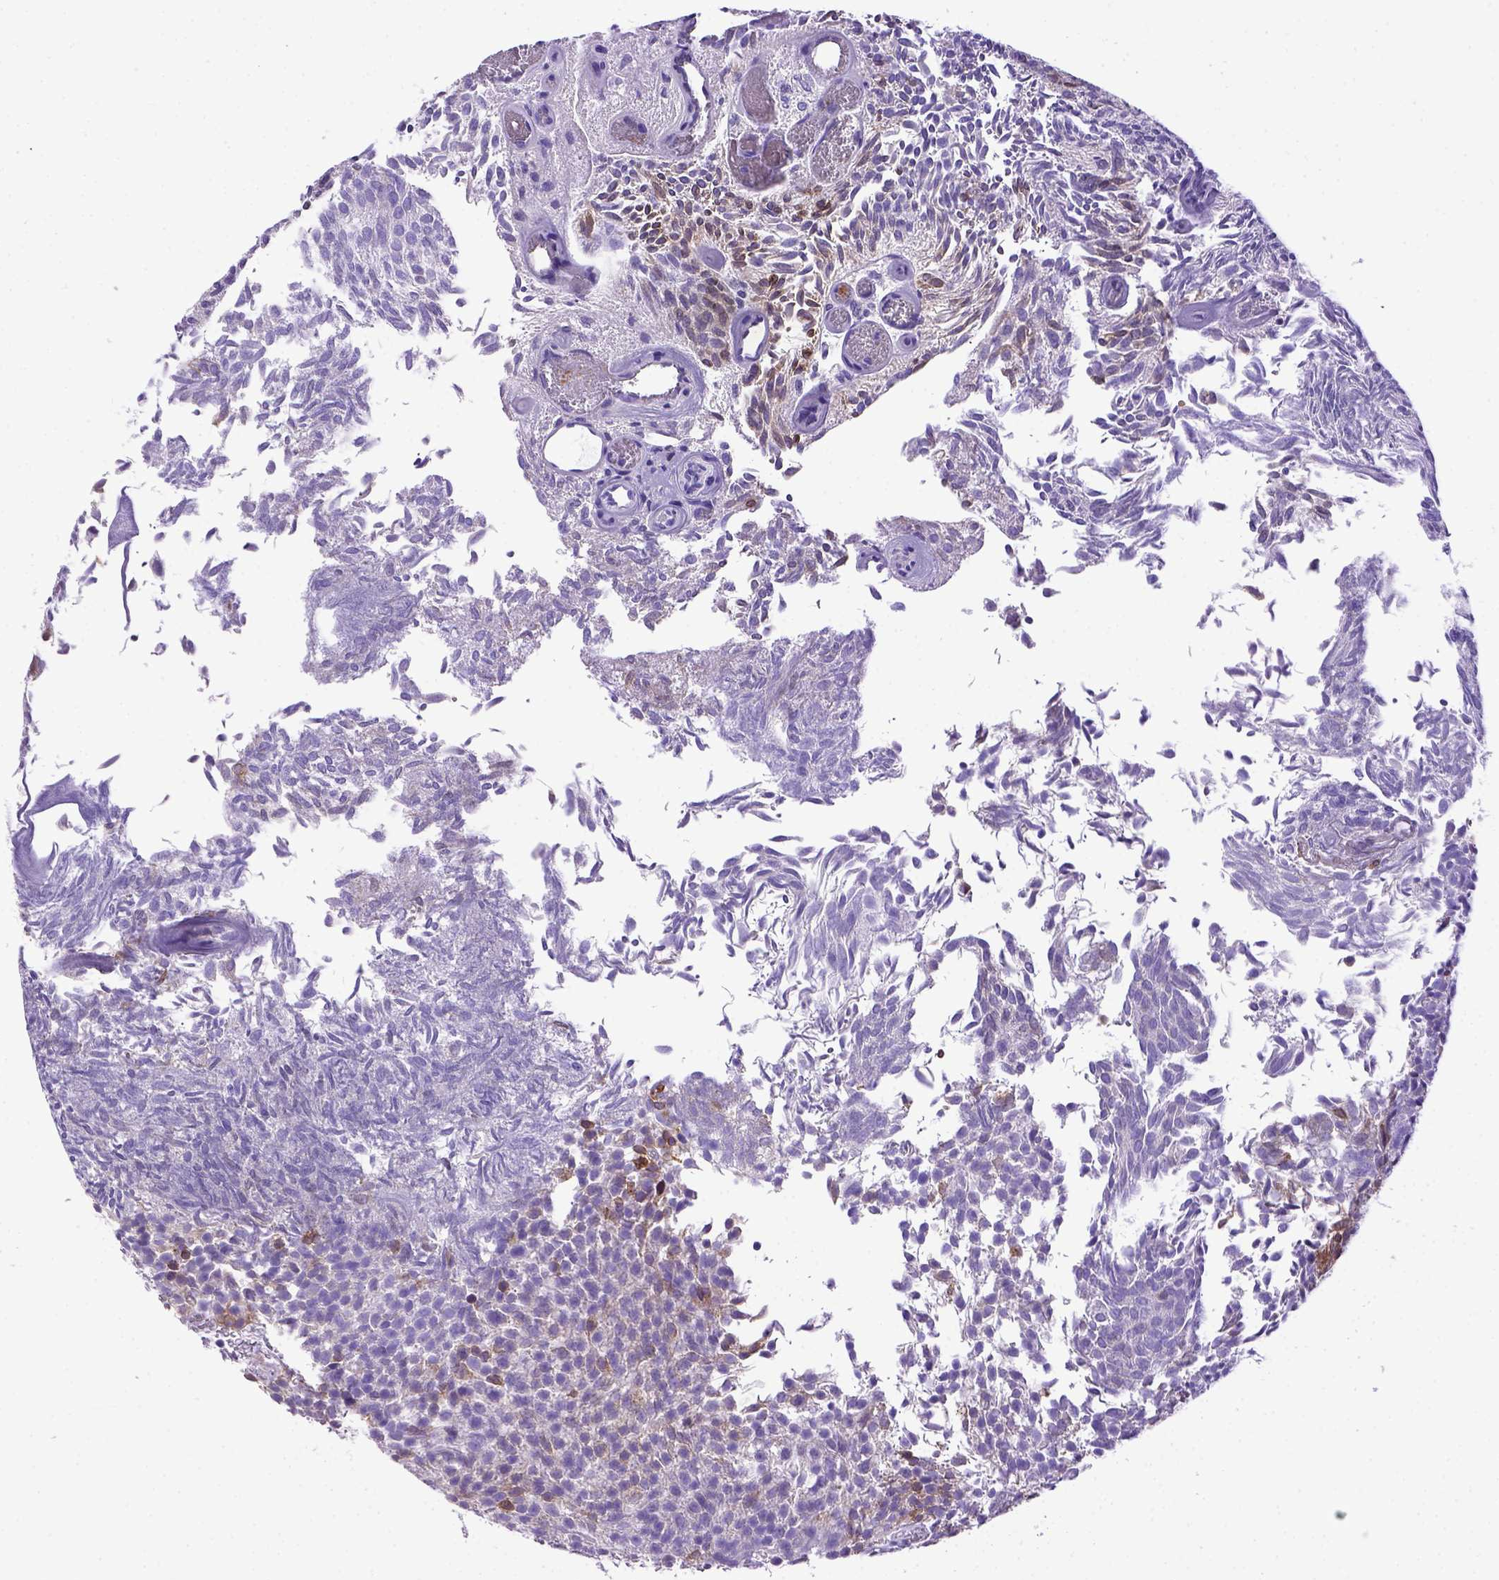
{"staining": {"intensity": "moderate", "quantity": "<25%", "location": "cytoplasmic/membranous"}, "tissue": "urothelial cancer", "cell_type": "Tumor cells", "image_type": "cancer", "snomed": [{"axis": "morphology", "description": "Urothelial carcinoma, Low grade"}, {"axis": "topography", "description": "Urinary bladder"}], "caption": "Moderate cytoplasmic/membranous protein positivity is appreciated in about <25% of tumor cells in urothelial cancer.", "gene": "PTGES", "patient": {"sex": "male", "age": 77}}